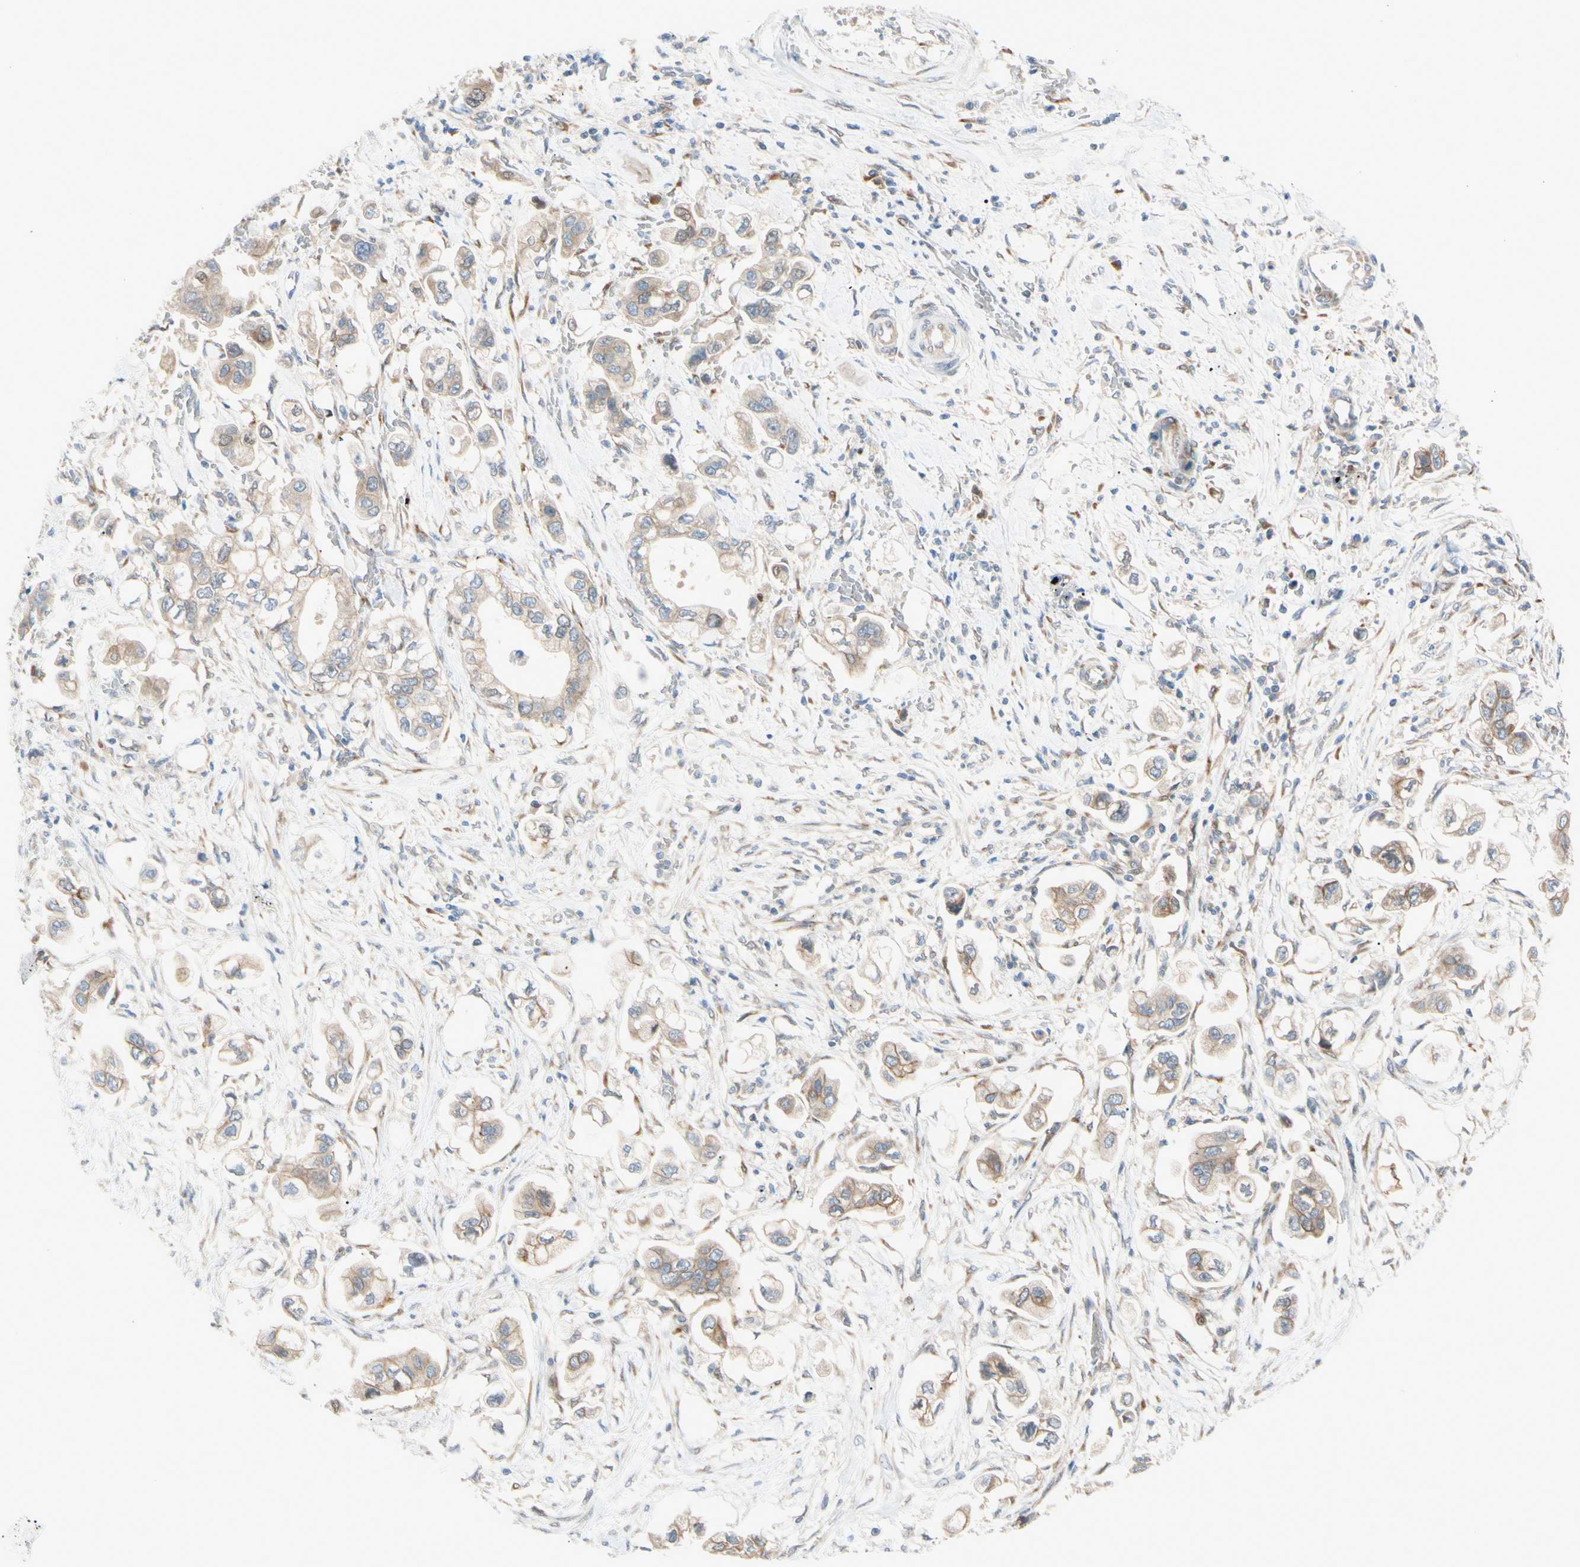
{"staining": {"intensity": "weak", "quantity": "25%-75%", "location": "cytoplasmic/membranous"}, "tissue": "stomach cancer", "cell_type": "Tumor cells", "image_type": "cancer", "snomed": [{"axis": "morphology", "description": "Adenocarcinoma, NOS"}, {"axis": "topography", "description": "Stomach"}], "caption": "DAB immunohistochemical staining of human stomach adenocarcinoma reveals weak cytoplasmic/membranous protein expression in approximately 25%-75% of tumor cells.", "gene": "PTTG1", "patient": {"sex": "male", "age": 62}}